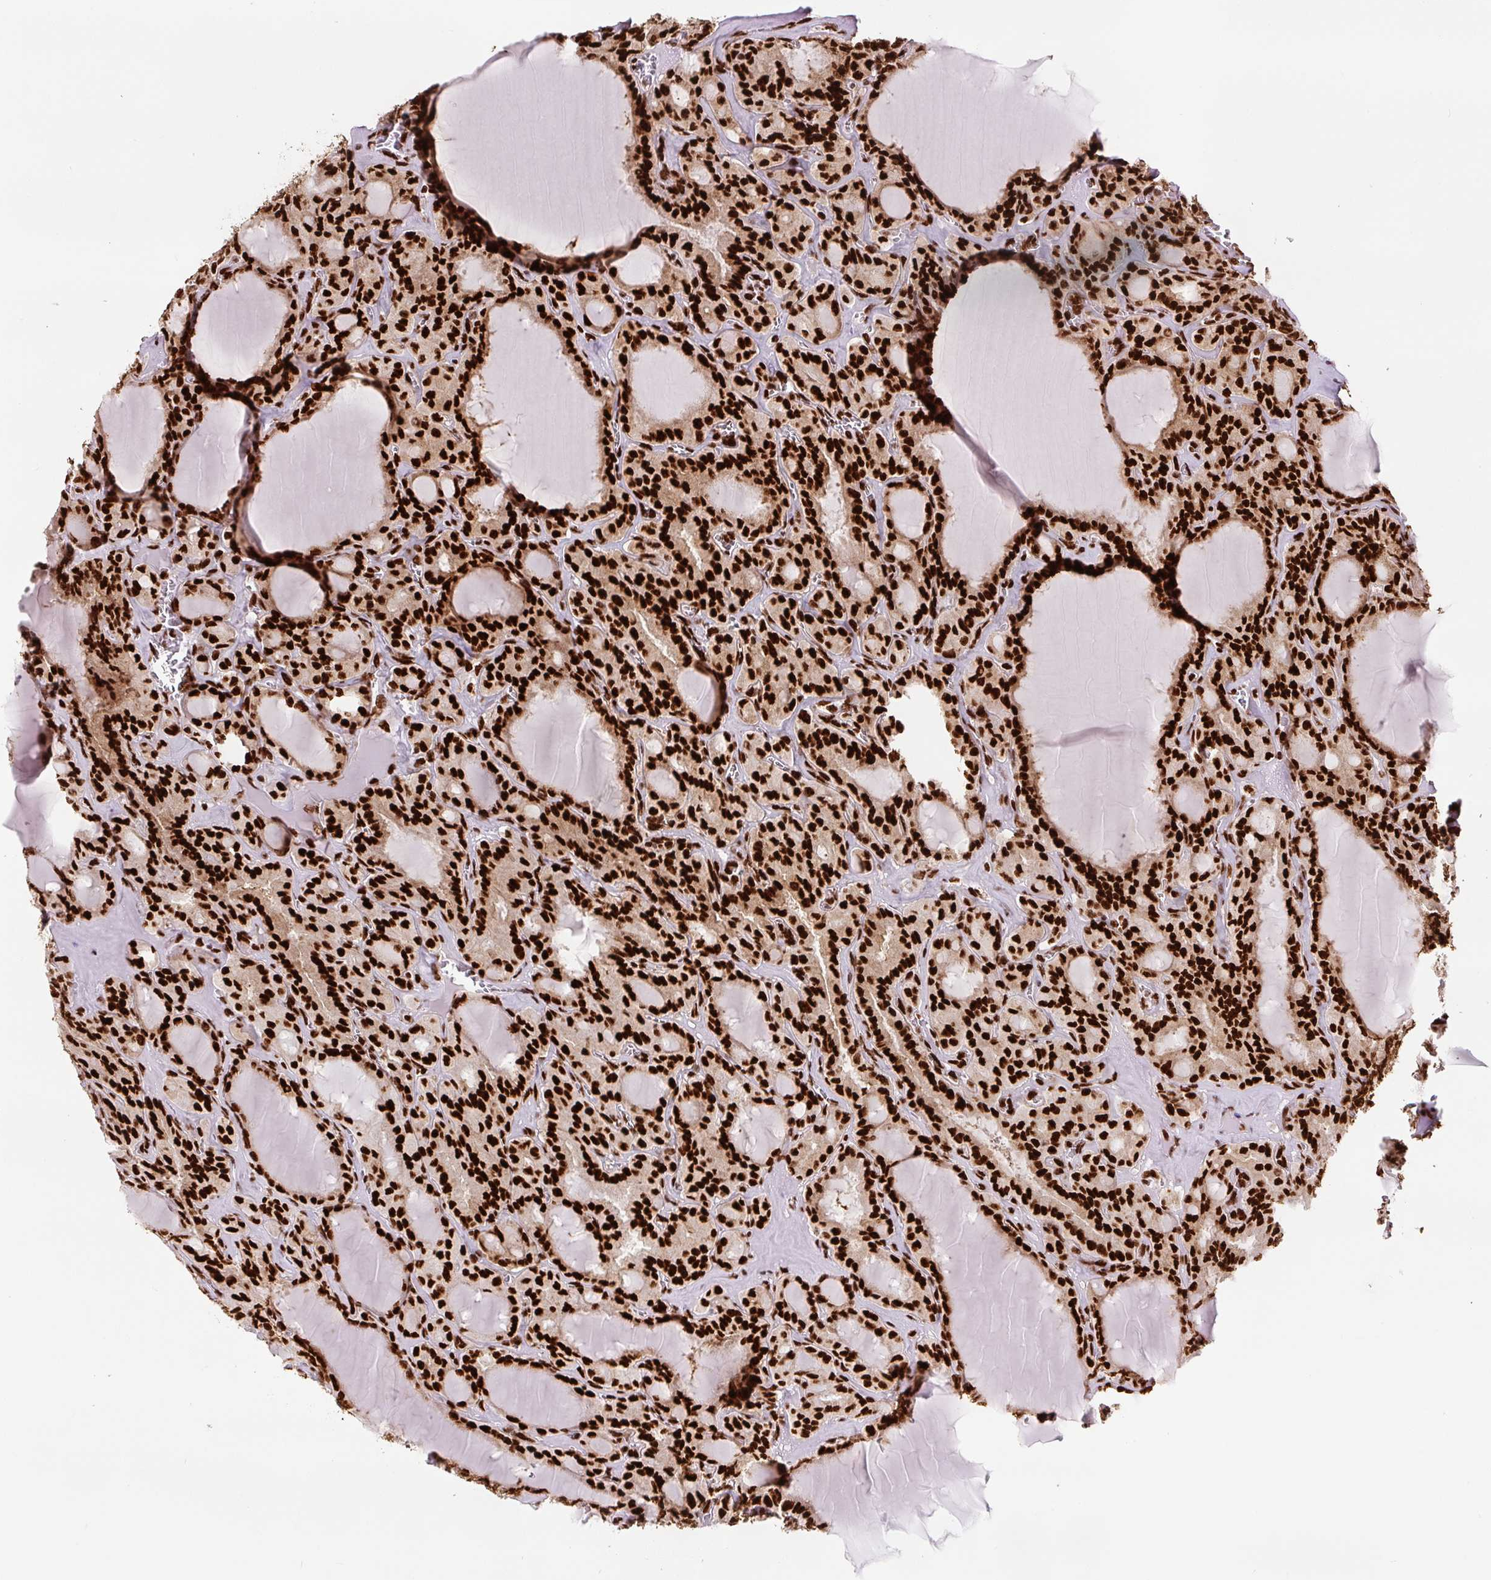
{"staining": {"intensity": "strong", "quantity": ">75%", "location": "nuclear"}, "tissue": "thyroid cancer", "cell_type": "Tumor cells", "image_type": "cancer", "snomed": [{"axis": "morphology", "description": "Papillary adenocarcinoma, NOS"}, {"axis": "topography", "description": "Thyroid gland"}], "caption": "Thyroid cancer tissue shows strong nuclear positivity in about >75% of tumor cells, visualized by immunohistochemistry. (brown staining indicates protein expression, while blue staining denotes nuclei).", "gene": "FUS", "patient": {"sex": "male", "age": 87}}